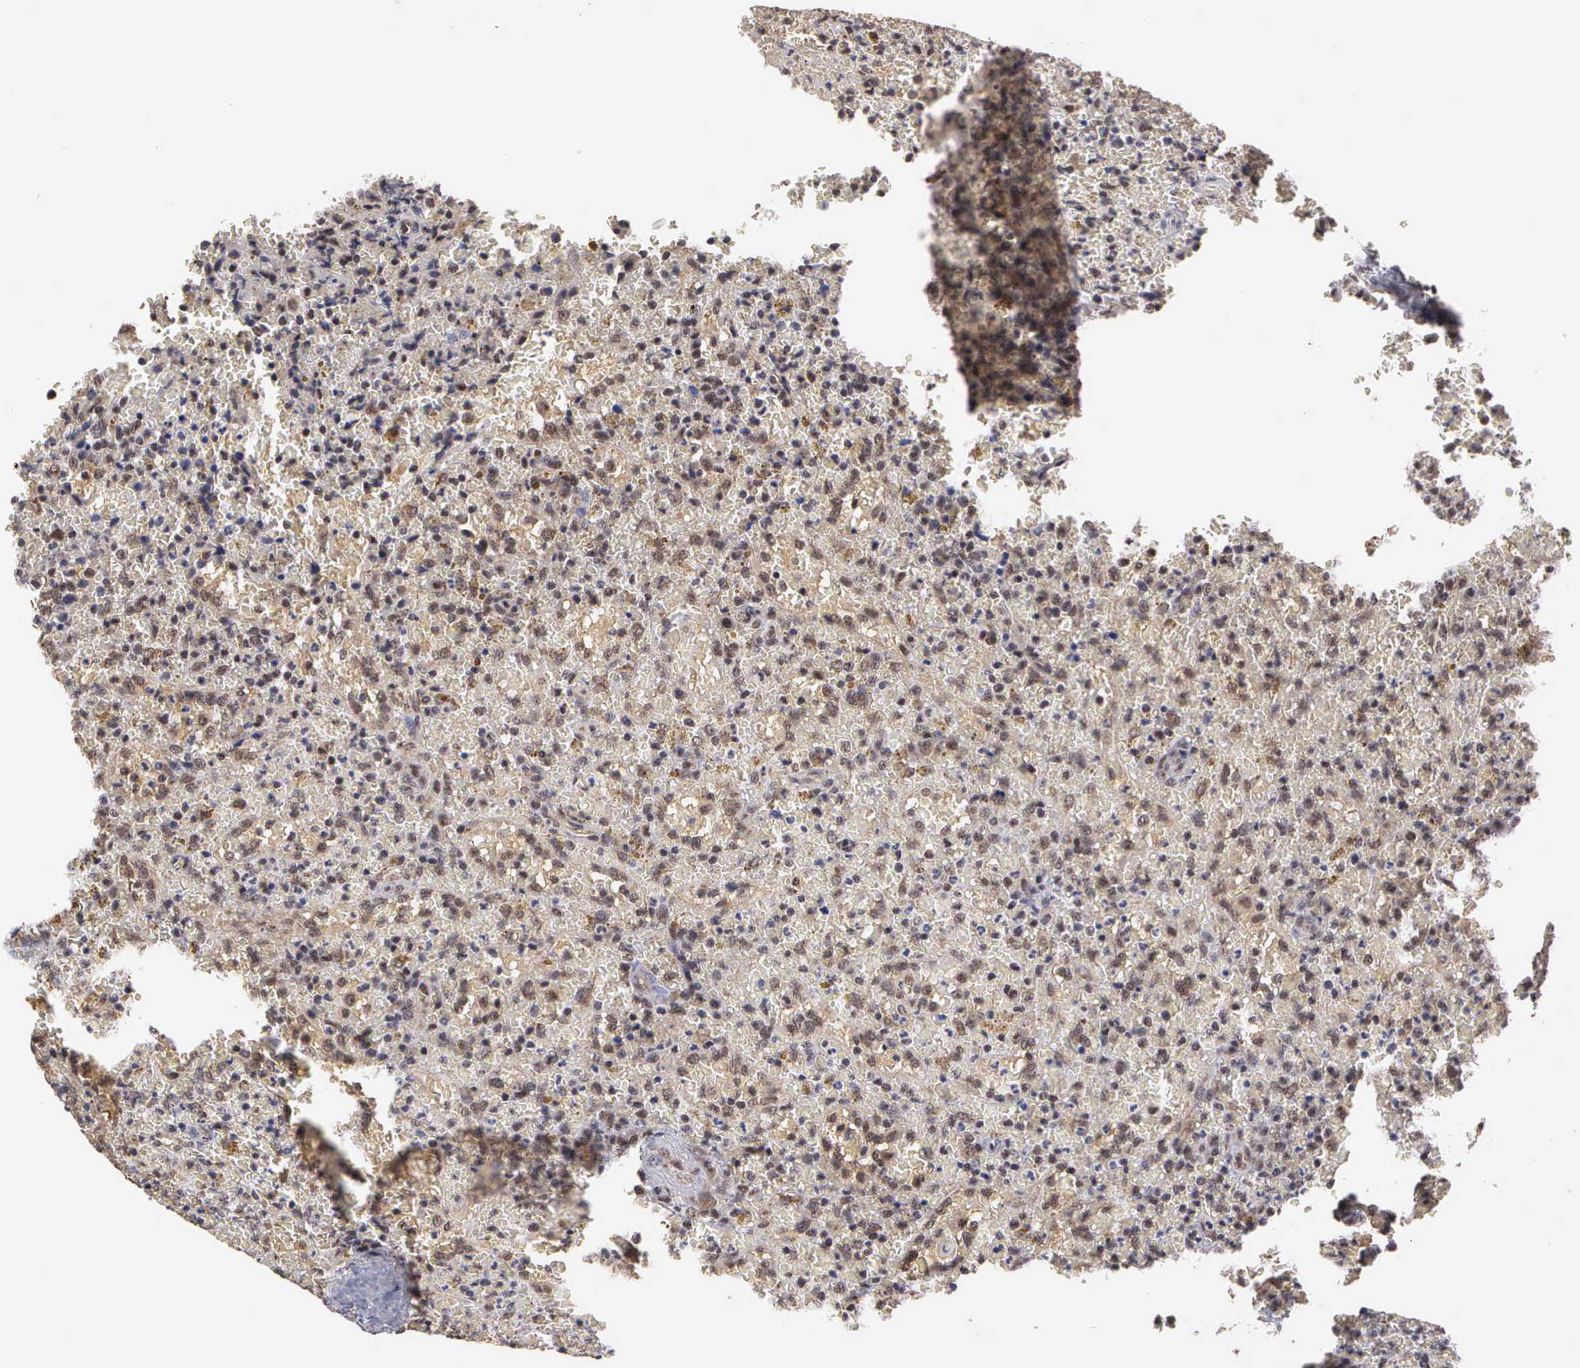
{"staining": {"intensity": "moderate", "quantity": "25%-75%", "location": "cytoplasmic/membranous,nuclear"}, "tissue": "lymphoma", "cell_type": "Tumor cells", "image_type": "cancer", "snomed": [{"axis": "morphology", "description": "Malignant lymphoma, non-Hodgkin's type, High grade"}, {"axis": "topography", "description": "Spleen"}, {"axis": "topography", "description": "Lymph node"}], "caption": "Tumor cells display medium levels of moderate cytoplasmic/membranous and nuclear positivity in approximately 25%-75% of cells in malignant lymphoma, non-Hodgkin's type (high-grade).", "gene": "GTF2A1", "patient": {"sex": "female", "age": 70}}